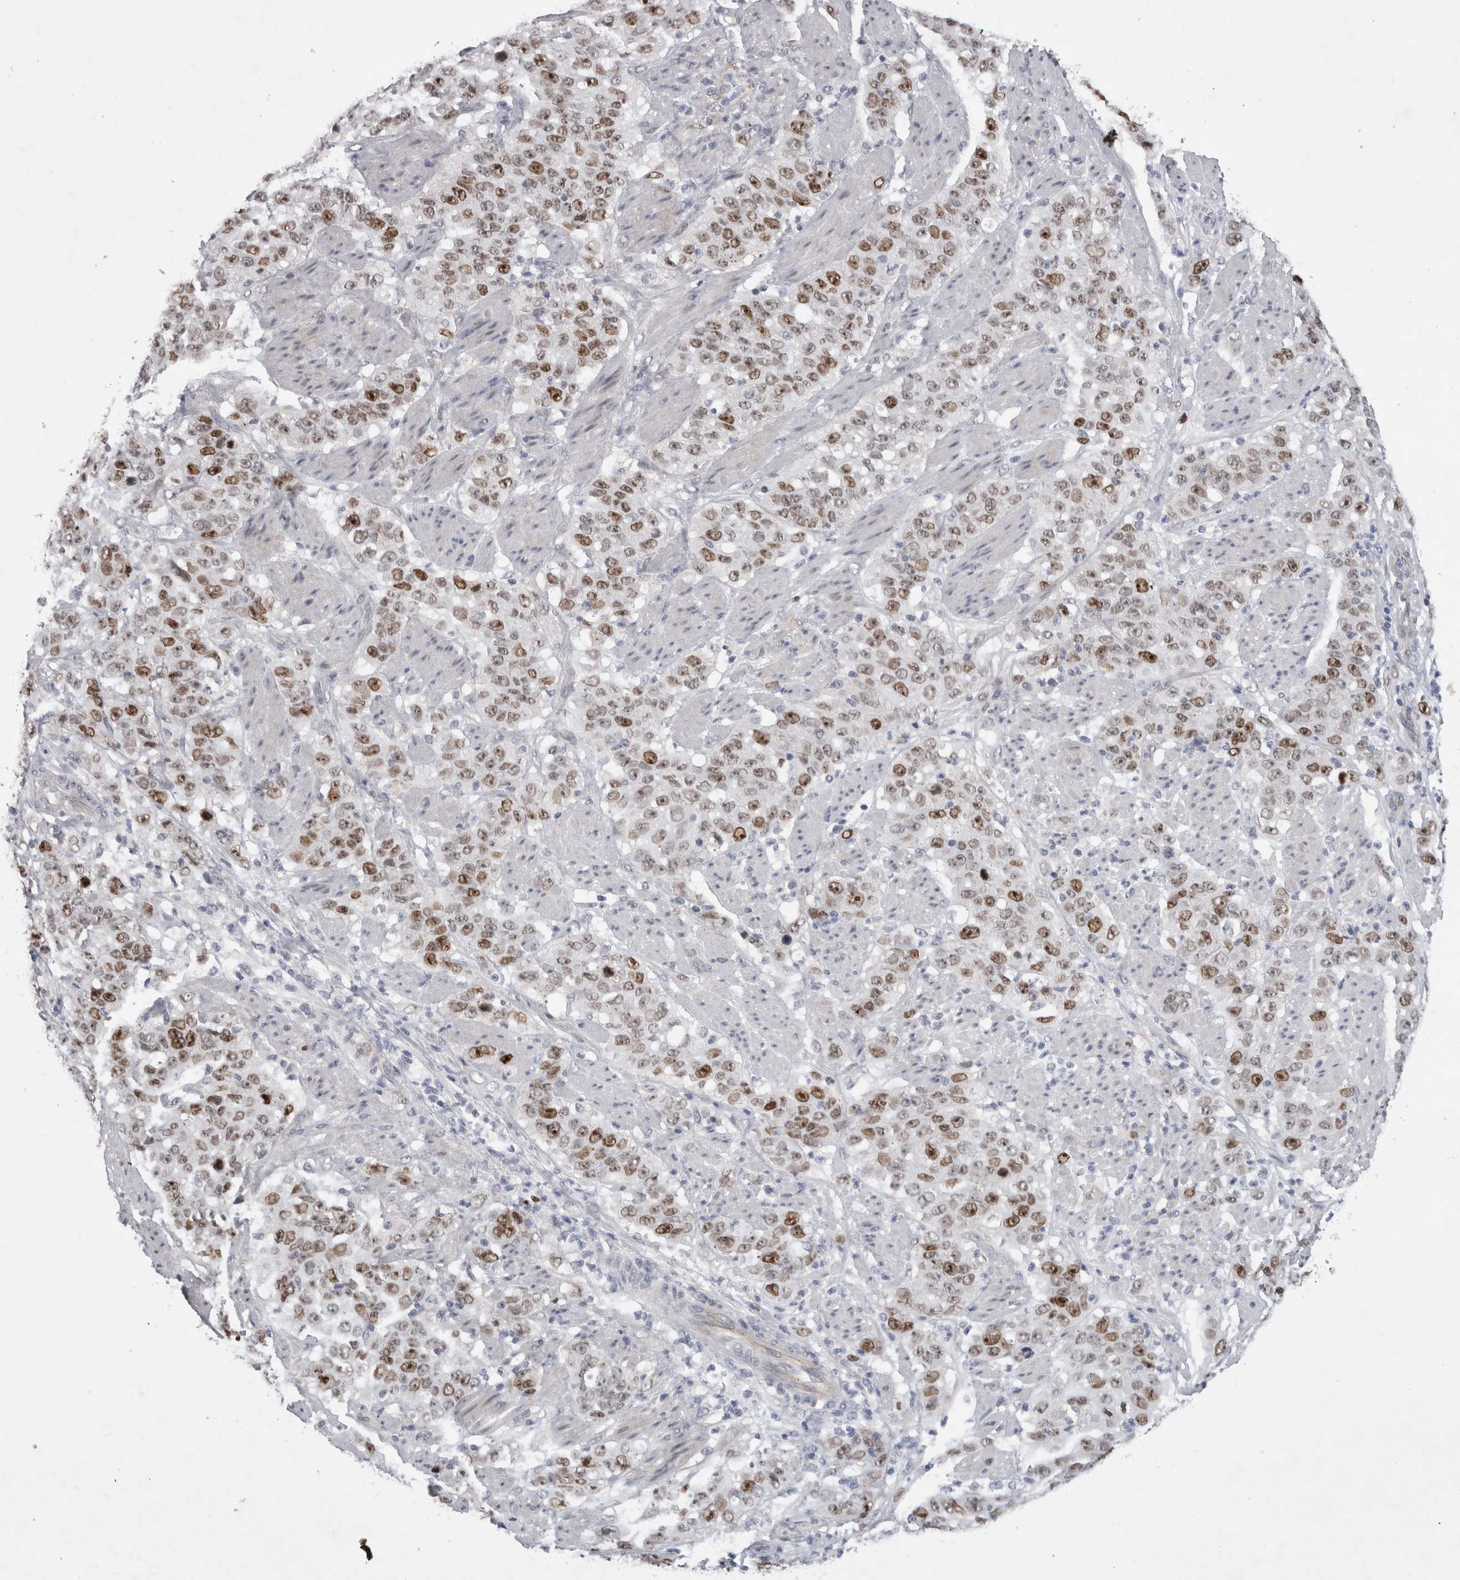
{"staining": {"intensity": "moderate", "quantity": ">75%", "location": "nuclear"}, "tissue": "stomach cancer", "cell_type": "Tumor cells", "image_type": "cancer", "snomed": [{"axis": "morphology", "description": "Adenocarcinoma, NOS"}, {"axis": "topography", "description": "Stomach"}], "caption": "IHC staining of stomach adenocarcinoma, which demonstrates medium levels of moderate nuclear staining in approximately >75% of tumor cells indicating moderate nuclear protein positivity. The staining was performed using DAB (3,3'-diaminobenzidine) (brown) for protein detection and nuclei were counterstained in hematoxylin (blue).", "gene": "KIF18B", "patient": {"sex": "male", "age": 48}}